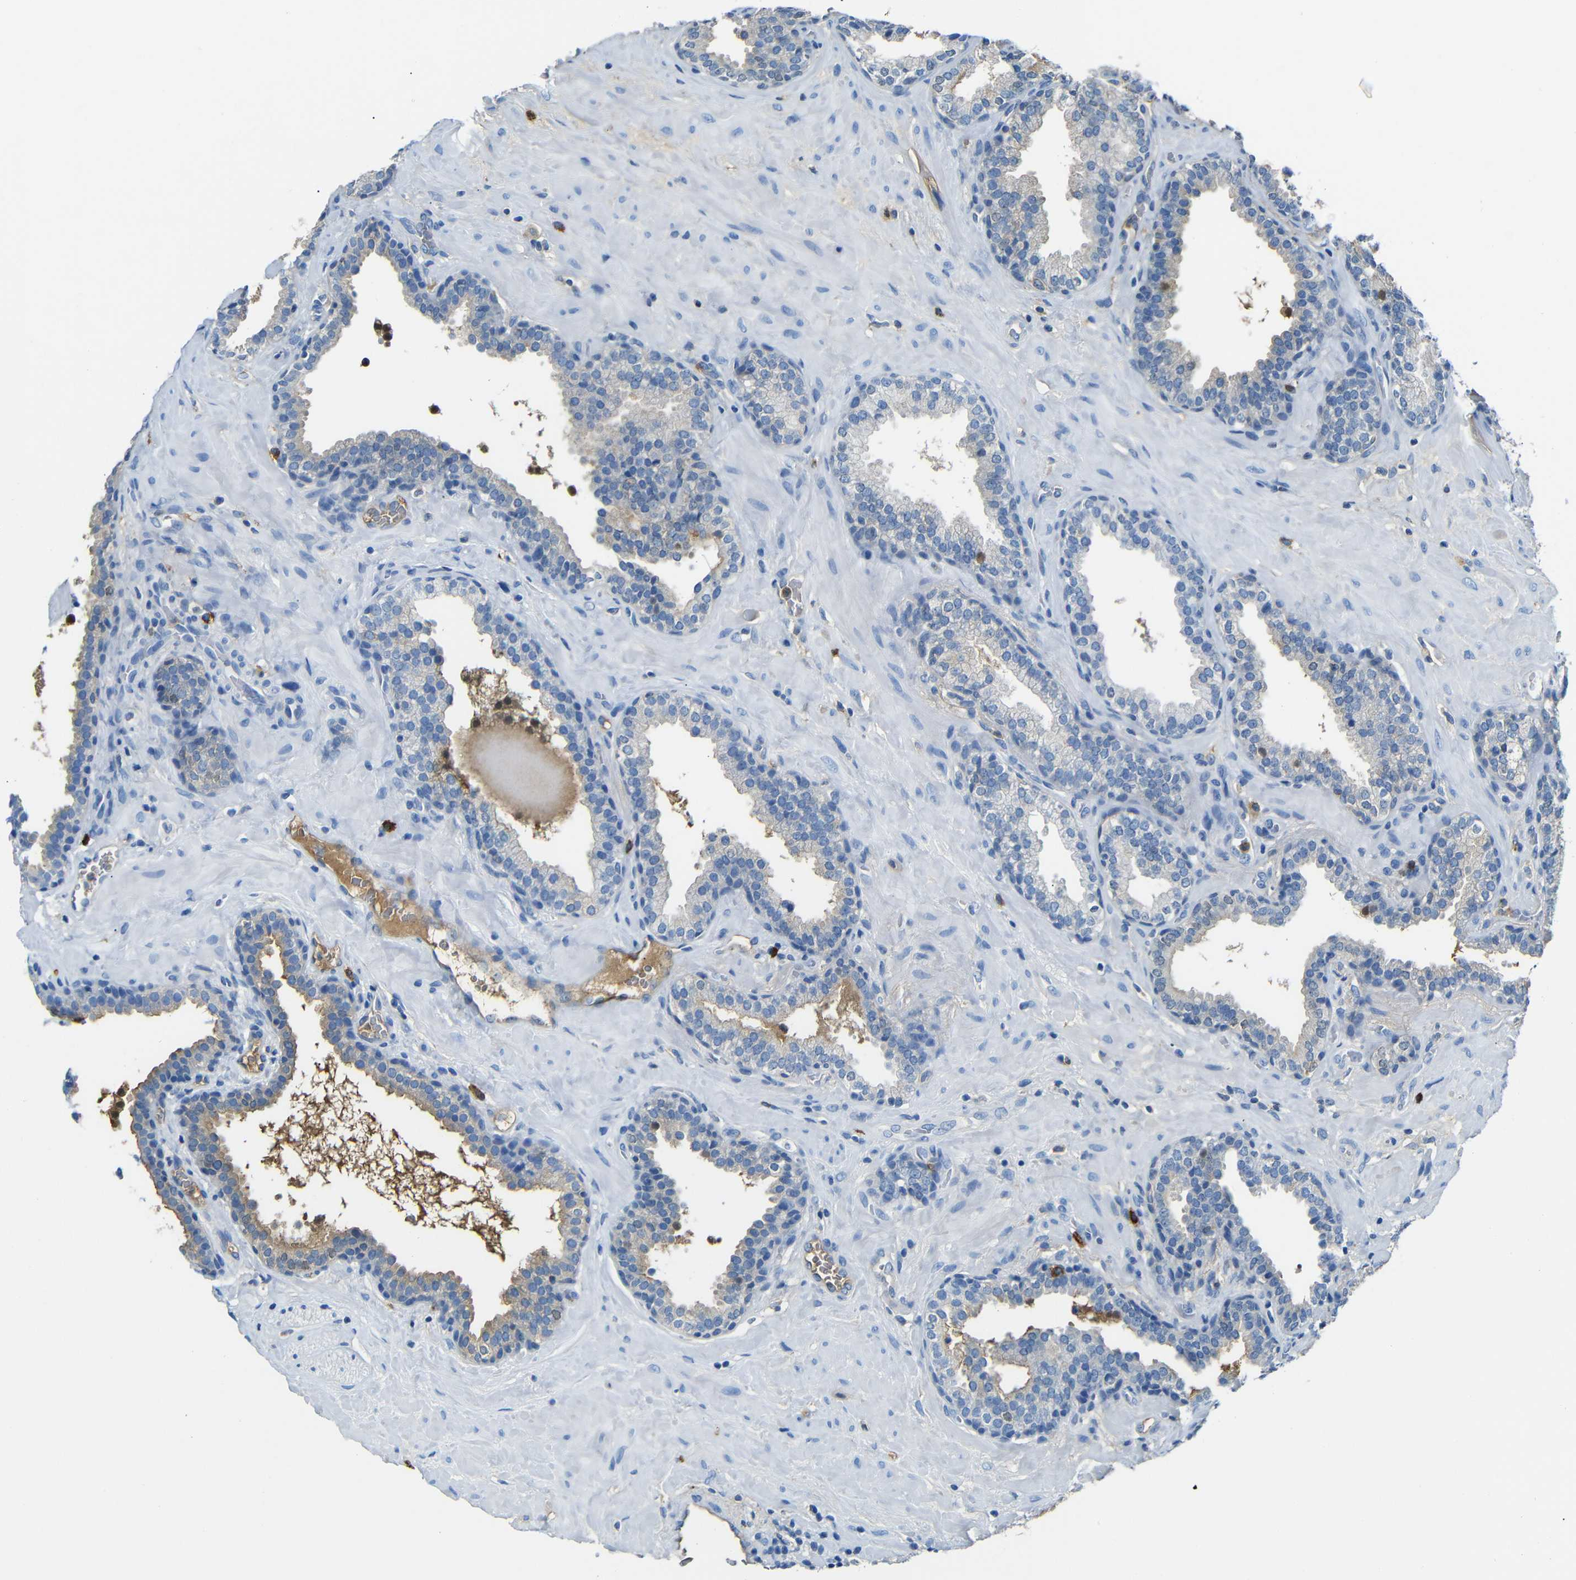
{"staining": {"intensity": "moderate", "quantity": "<25%", "location": "cytoplasmic/membranous"}, "tissue": "prostate", "cell_type": "Glandular cells", "image_type": "normal", "snomed": [{"axis": "morphology", "description": "Normal tissue, NOS"}, {"axis": "topography", "description": "Prostate"}], "caption": "Prostate stained for a protein (brown) reveals moderate cytoplasmic/membranous positive expression in about <25% of glandular cells.", "gene": "SERPINA1", "patient": {"sex": "male", "age": 51}}